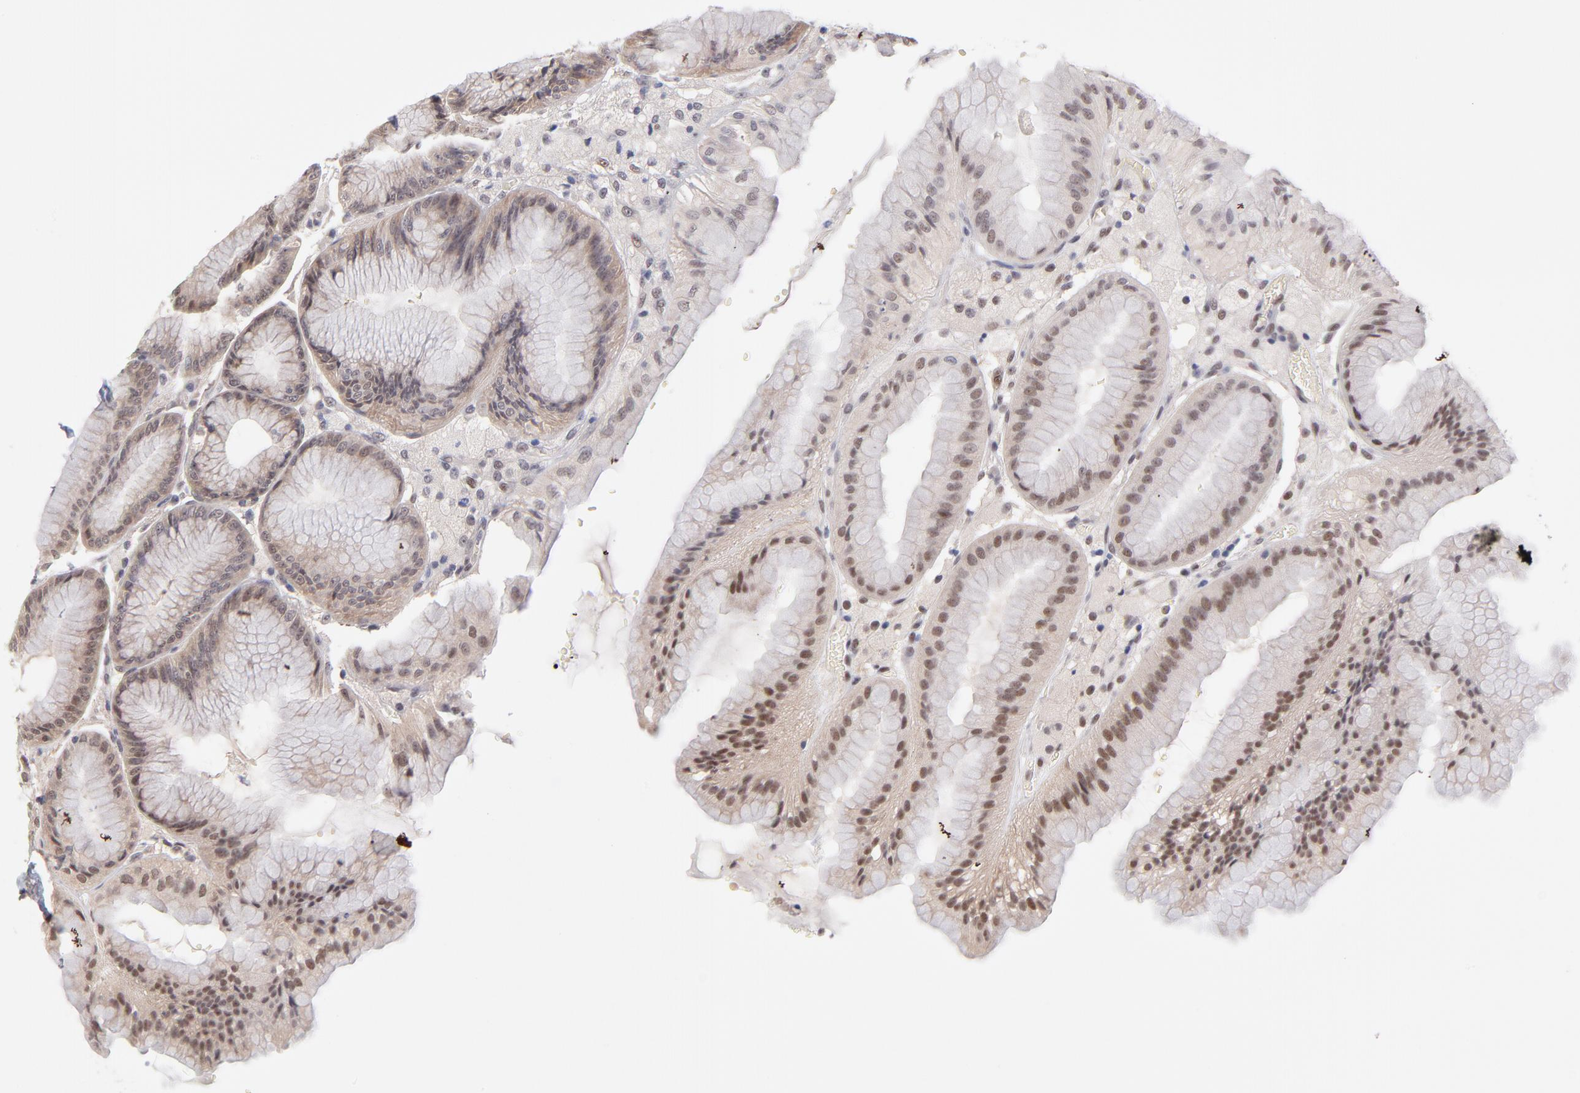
{"staining": {"intensity": "weak", "quantity": ">75%", "location": "cytoplasmic/membranous,nuclear"}, "tissue": "stomach", "cell_type": "Glandular cells", "image_type": "normal", "snomed": [{"axis": "morphology", "description": "Normal tissue, NOS"}, {"axis": "topography", "description": "Stomach, lower"}], "caption": "Protein staining of normal stomach shows weak cytoplasmic/membranous,nuclear staining in approximately >75% of glandular cells.", "gene": "UBE2E2", "patient": {"sex": "male", "age": 71}}